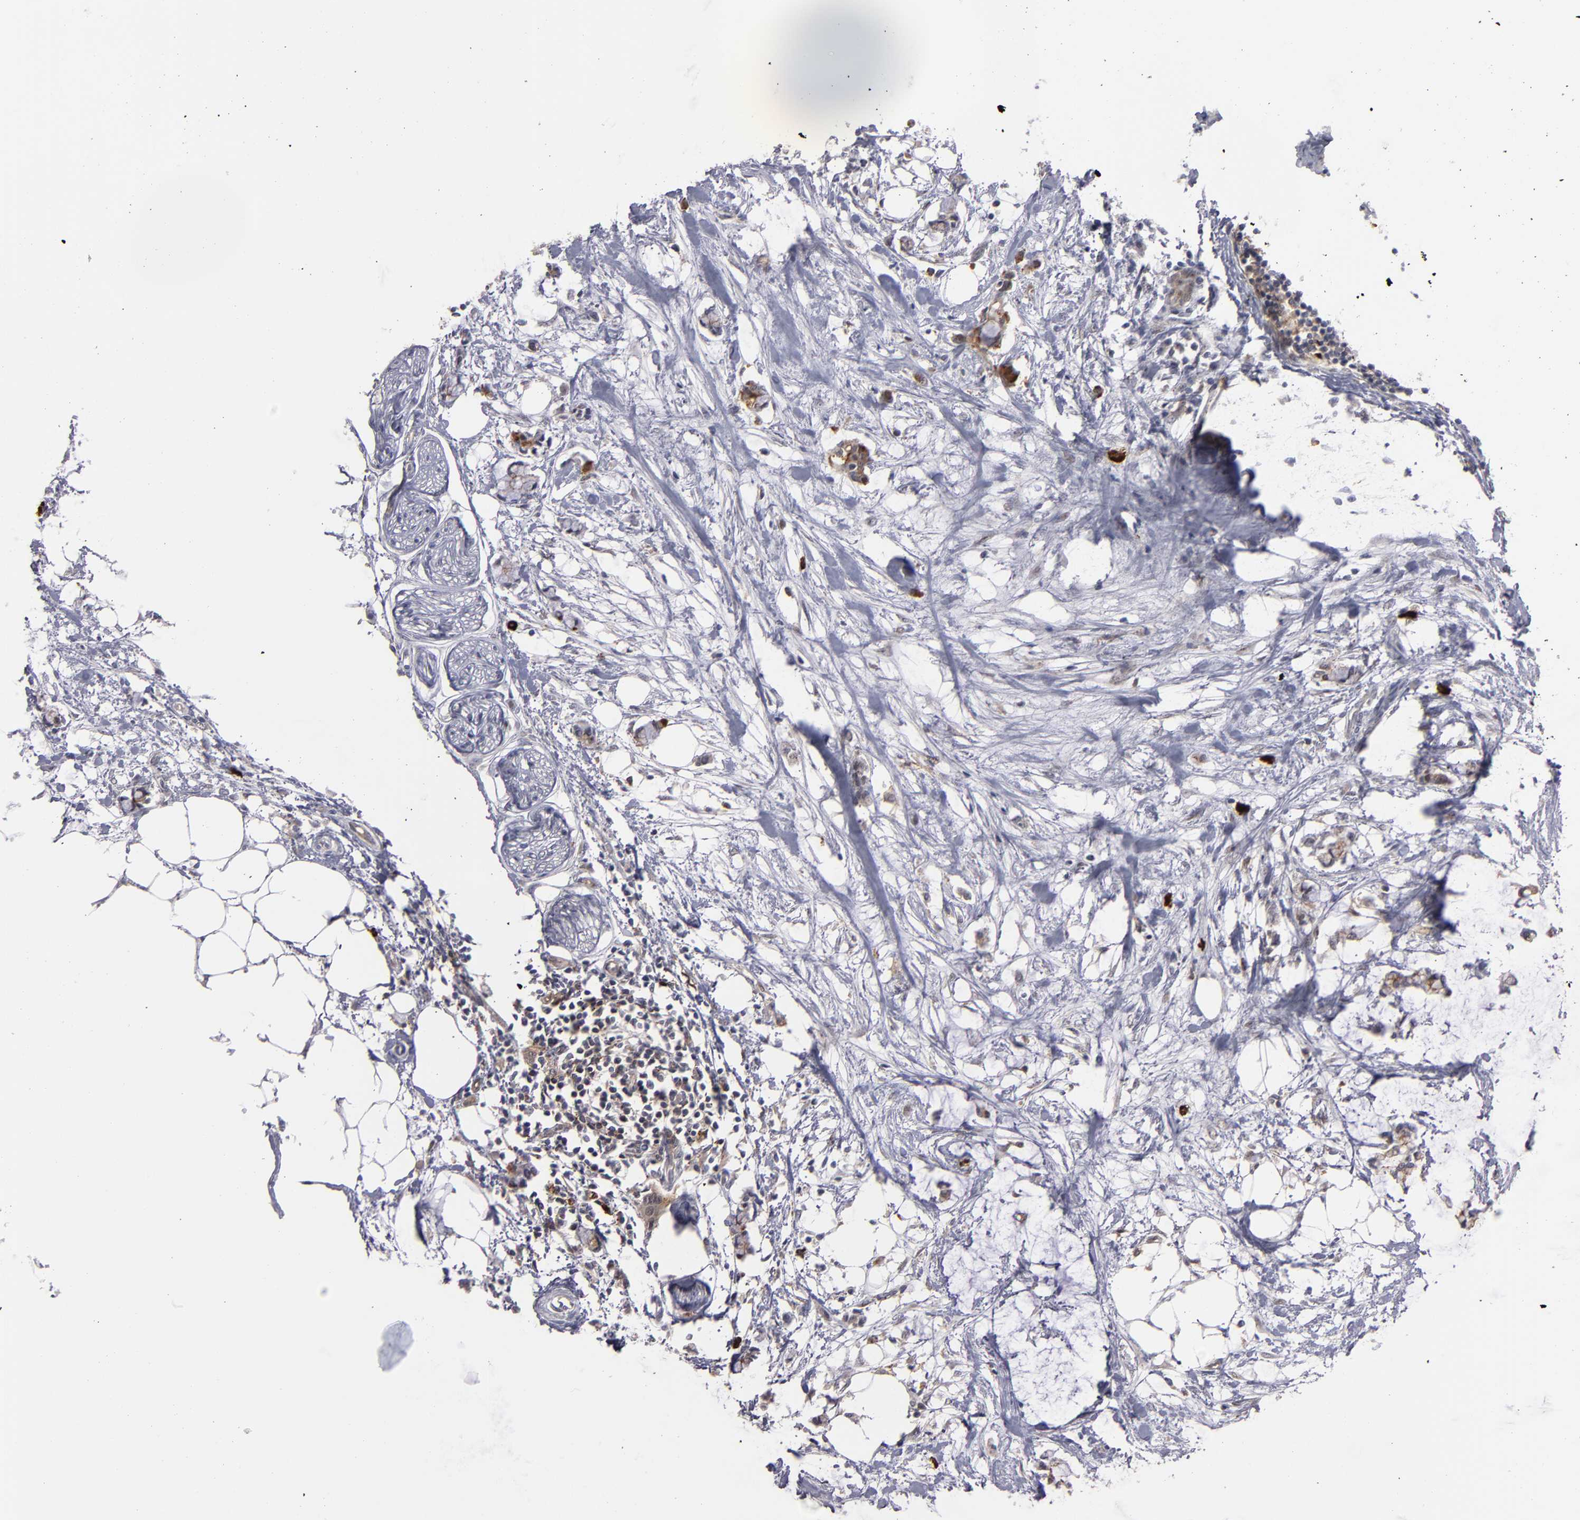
{"staining": {"intensity": "weak", "quantity": "25%-75%", "location": "cytoplasmic/membranous"}, "tissue": "colorectal cancer", "cell_type": "Tumor cells", "image_type": "cancer", "snomed": [{"axis": "morphology", "description": "Normal tissue, NOS"}, {"axis": "morphology", "description": "Adenocarcinoma, NOS"}, {"axis": "topography", "description": "Colon"}, {"axis": "topography", "description": "Peripheral nerve tissue"}], "caption": "A photomicrograph showing weak cytoplasmic/membranous staining in approximately 25%-75% of tumor cells in adenocarcinoma (colorectal), as visualized by brown immunohistochemical staining.", "gene": "STX3", "patient": {"sex": "male", "age": 14}}